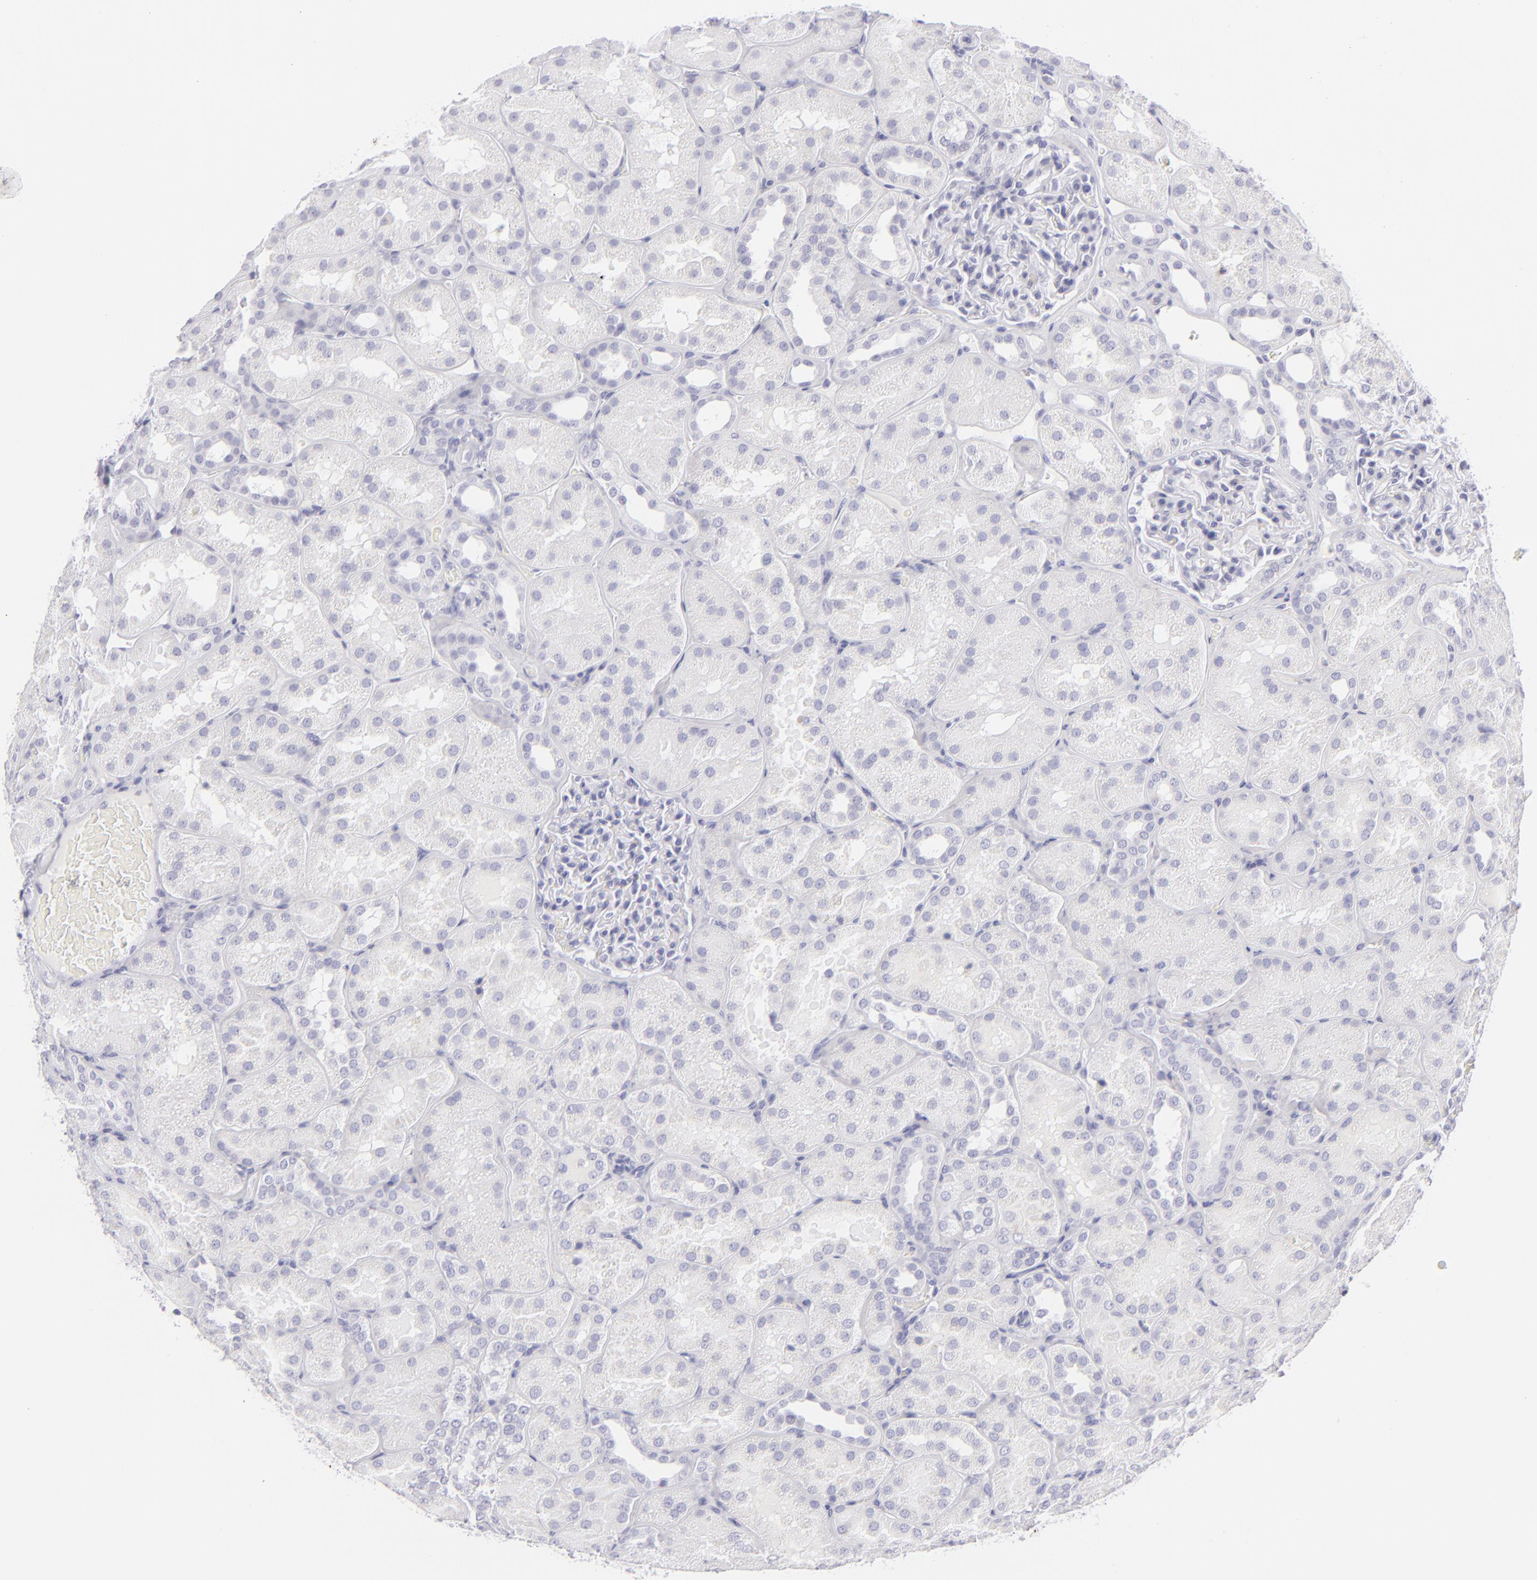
{"staining": {"intensity": "negative", "quantity": "none", "location": "none"}, "tissue": "kidney", "cell_type": "Cells in glomeruli", "image_type": "normal", "snomed": [{"axis": "morphology", "description": "Normal tissue, NOS"}, {"axis": "topography", "description": "Kidney"}], "caption": "Immunohistochemical staining of benign kidney exhibits no significant staining in cells in glomeruli.", "gene": "FCER2", "patient": {"sex": "male", "age": 28}}